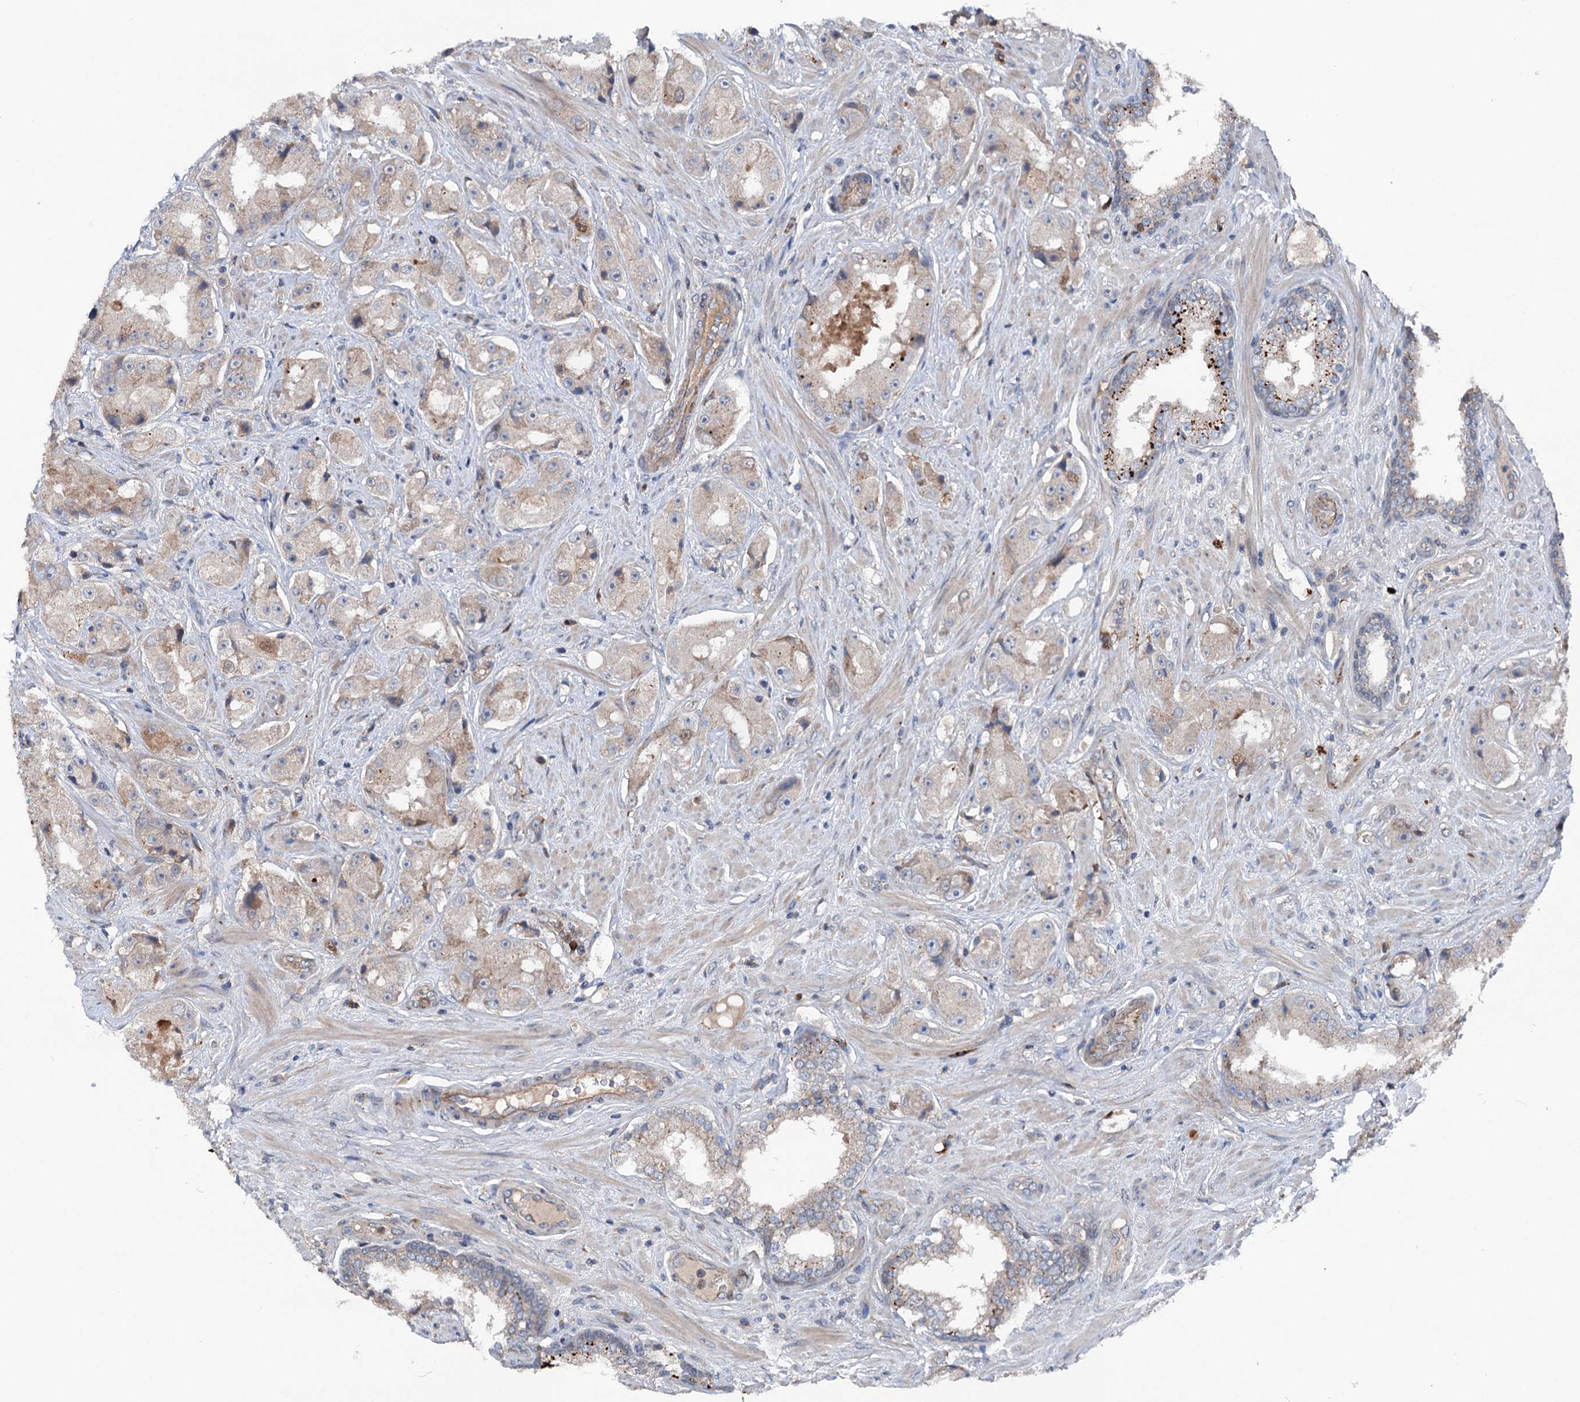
{"staining": {"intensity": "weak", "quantity": "25%-75%", "location": "cytoplasmic/membranous"}, "tissue": "prostate cancer", "cell_type": "Tumor cells", "image_type": "cancer", "snomed": [{"axis": "morphology", "description": "Adenocarcinoma, High grade"}, {"axis": "topography", "description": "Prostate"}], "caption": "Immunohistochemistry (IHC) photomicrograph of prostate cancer stained for a protein (brown), which displays low levels of weak cytoplasmic/membranous positivity in approximately 25%-75% of tumor cells.", "gene": "NCAPD2", "patient": {"sex": "male", "age": 73}}